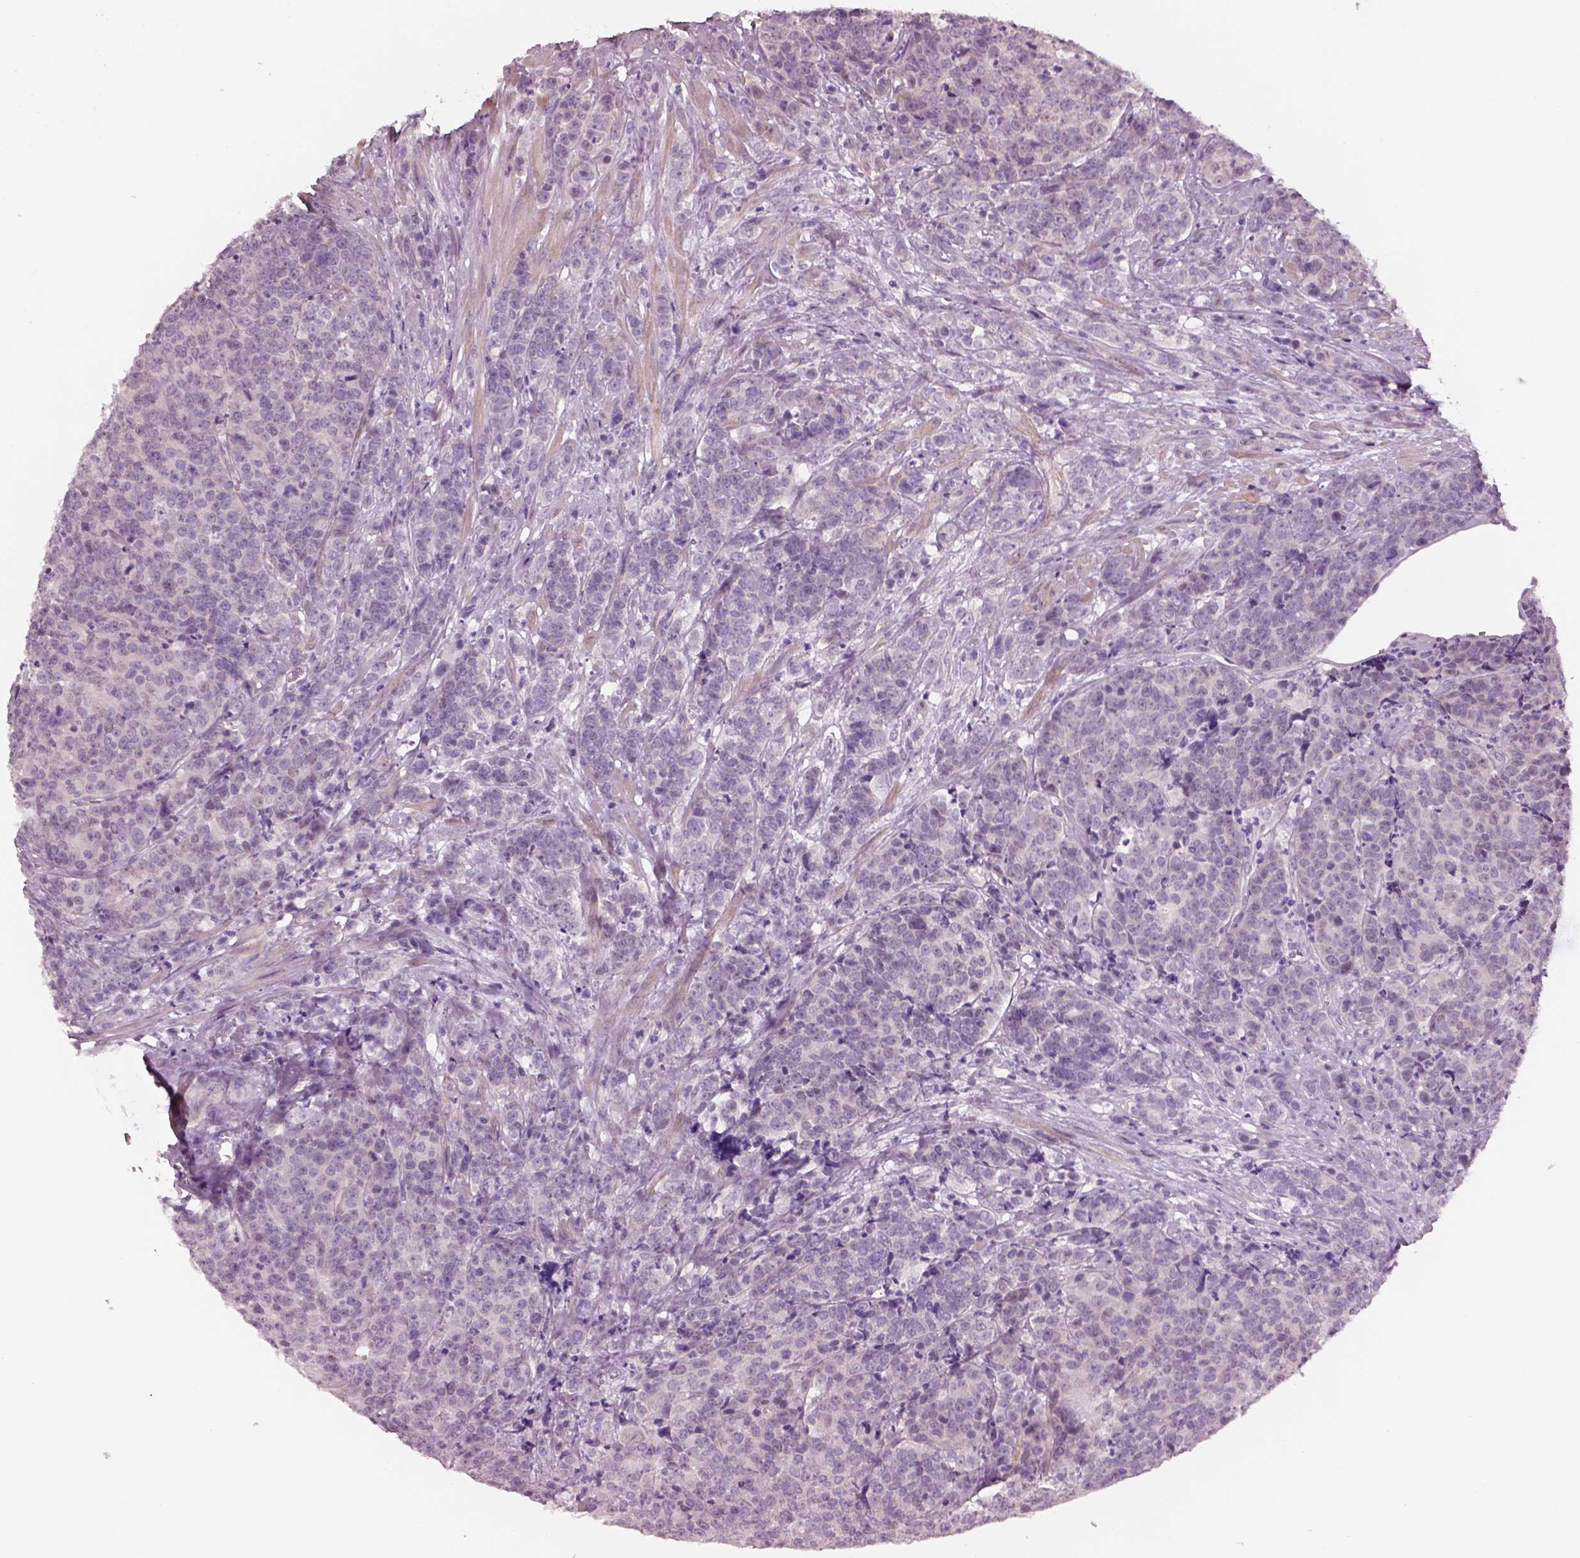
{"staining": {"intensity": "negative", "quantity": "none", "location": "none"}, "tissue": "prostate cancer", "cell_type": "Tumor cells", "image_type": "cancer", "snomed": [{"axis": "morphology", "description": "Adenocarcinoma, NOS"}, {"axis": "topography", "description": "Prostate"}], "caption": "Human prostate adenocarcinoma stained for a protein using immunohistochemistry displays no positivity in tumor cells.", "gene": "SCML2", "patient": {"sex": "male", "age": 67}}